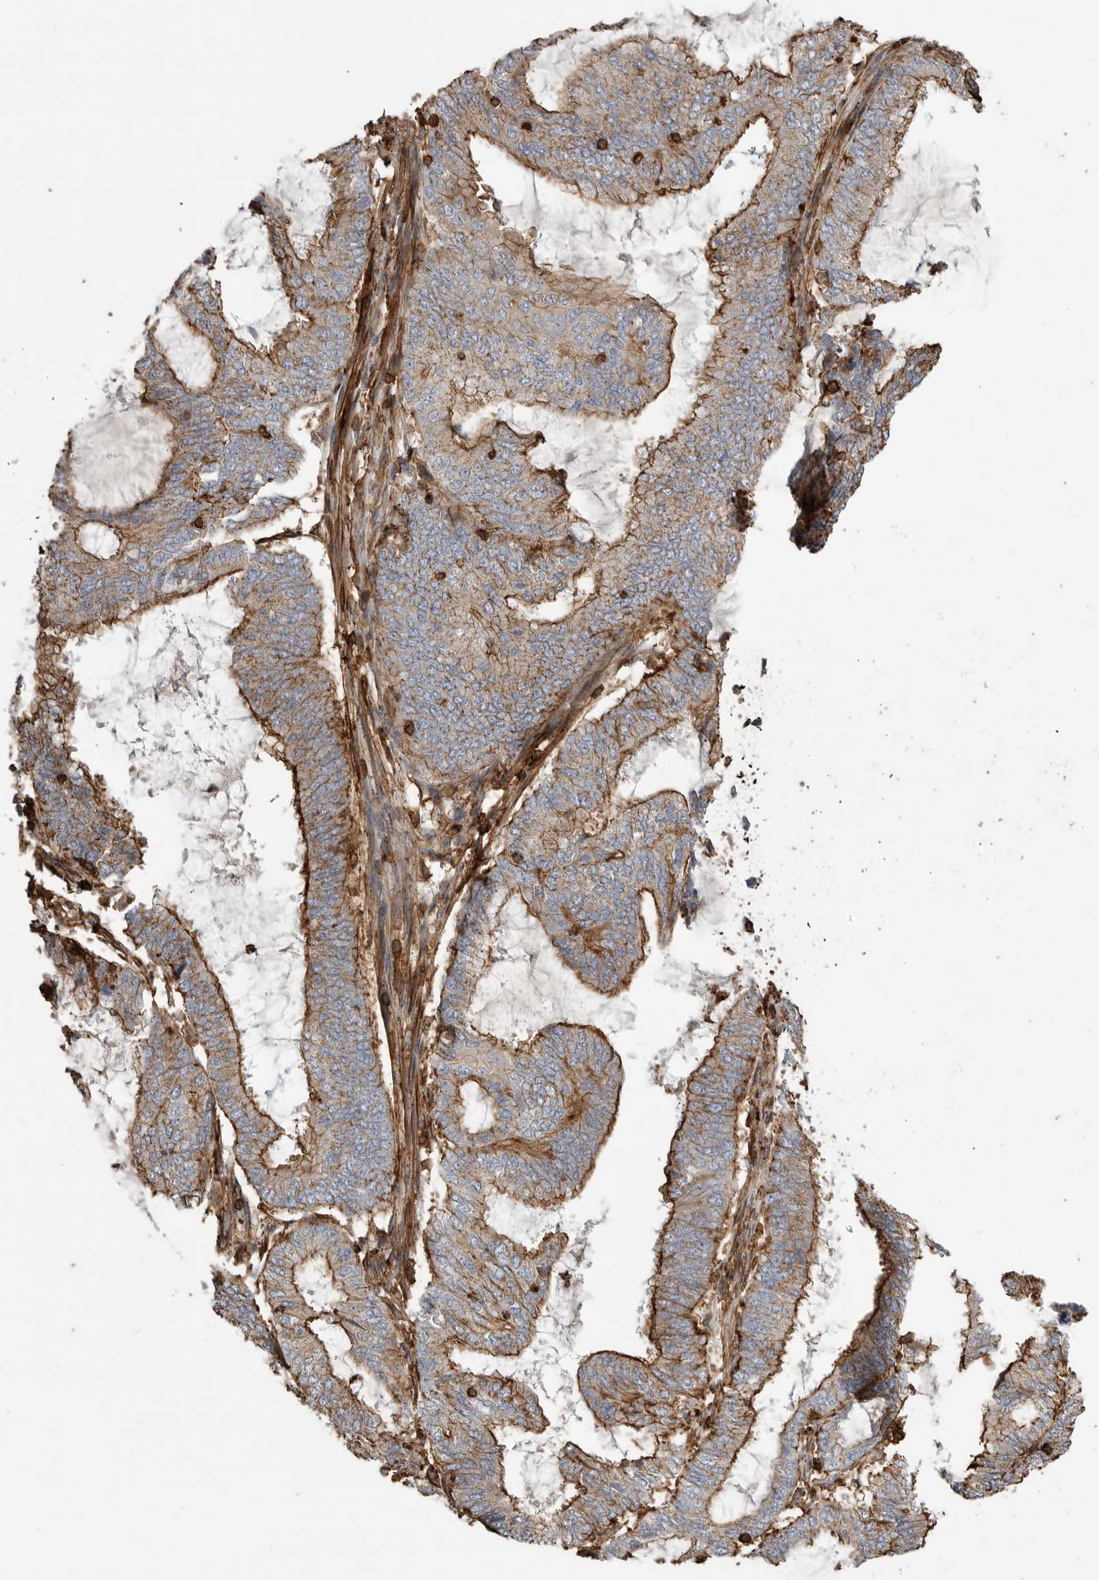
{"staining": {"intensity": "strong", "quantity": "25%-75%", "location": "cytoplasmic/membranous"}, "tissue": "endometrial cancer", "cell_type": "Tumor cells", "image_type": "cancer", "snomed": [{"axis": "morphology", "description": "Adenocarcinoma, NOS"}, {"axis": "topography", "description": "Endometrium"}], "caption": "Adenocarcinoma (endometrial) tissue reveals strong cytoplasmic/membranous expression in about 25%-75% of tumor cells", "gene": "GPER1", "patient": {"sex": "female", "age": 49}}